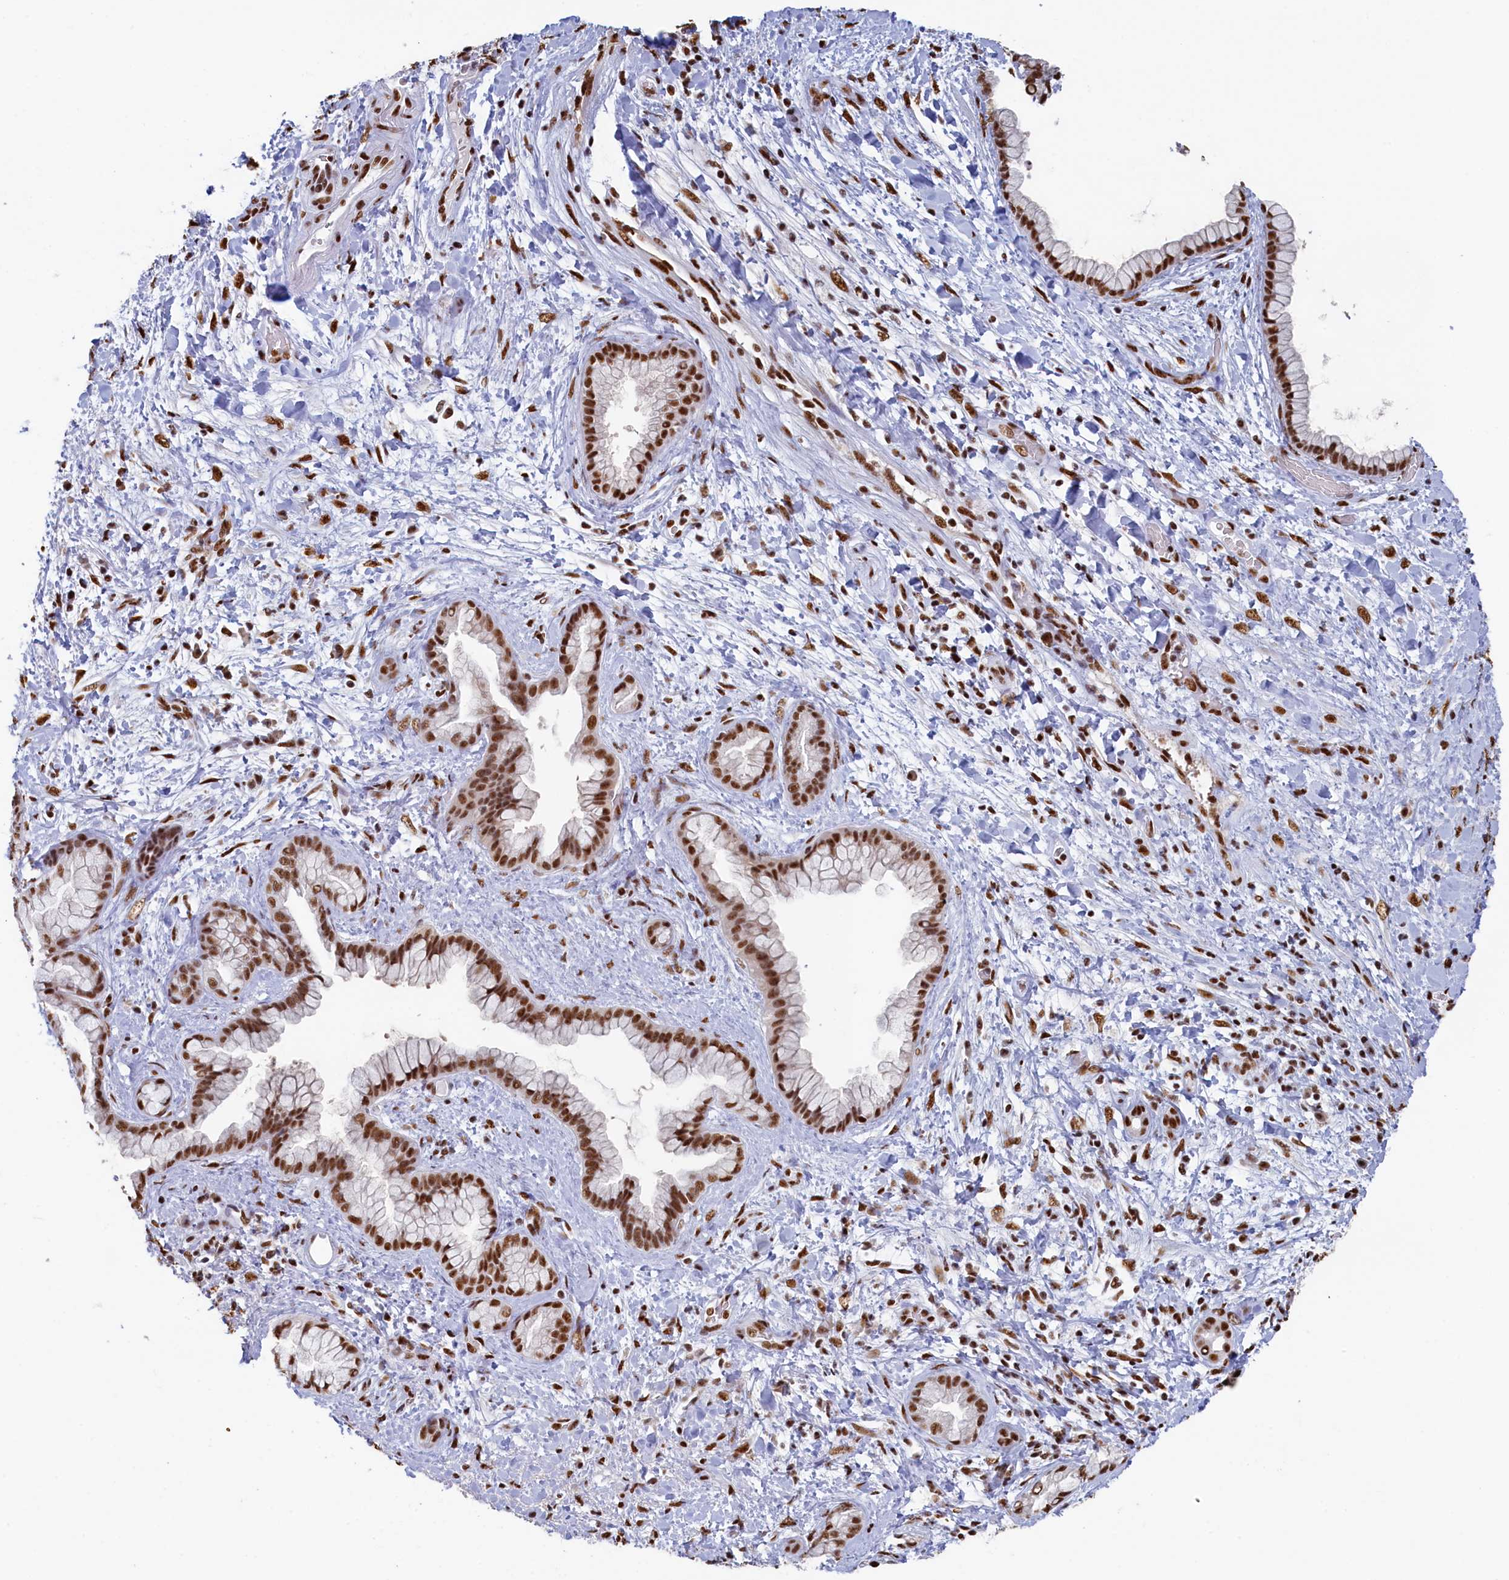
{"staining": {"intensity": "strong", "quantity": ">75%", "location": "nuclear"}, "tissue": "pancreatic cancer", "cell_type": "Tumor cells", "image_type": "cancer", "snomed": [{"axis": "morphology", "description": "Adenocarcinoma, NOS"}, {"axis": "topography", "description": "Pancreas"}], "caption": "Immunohistochemistry micrograph of pancreatic cancer (adenocarcinoma) stained for a protein (brown), which reveals high levels of strong nuclear positivity in about >75% of tumor cells.", "gene": "MOSPD3", "patient": {"sex": "female", "age": 78}}